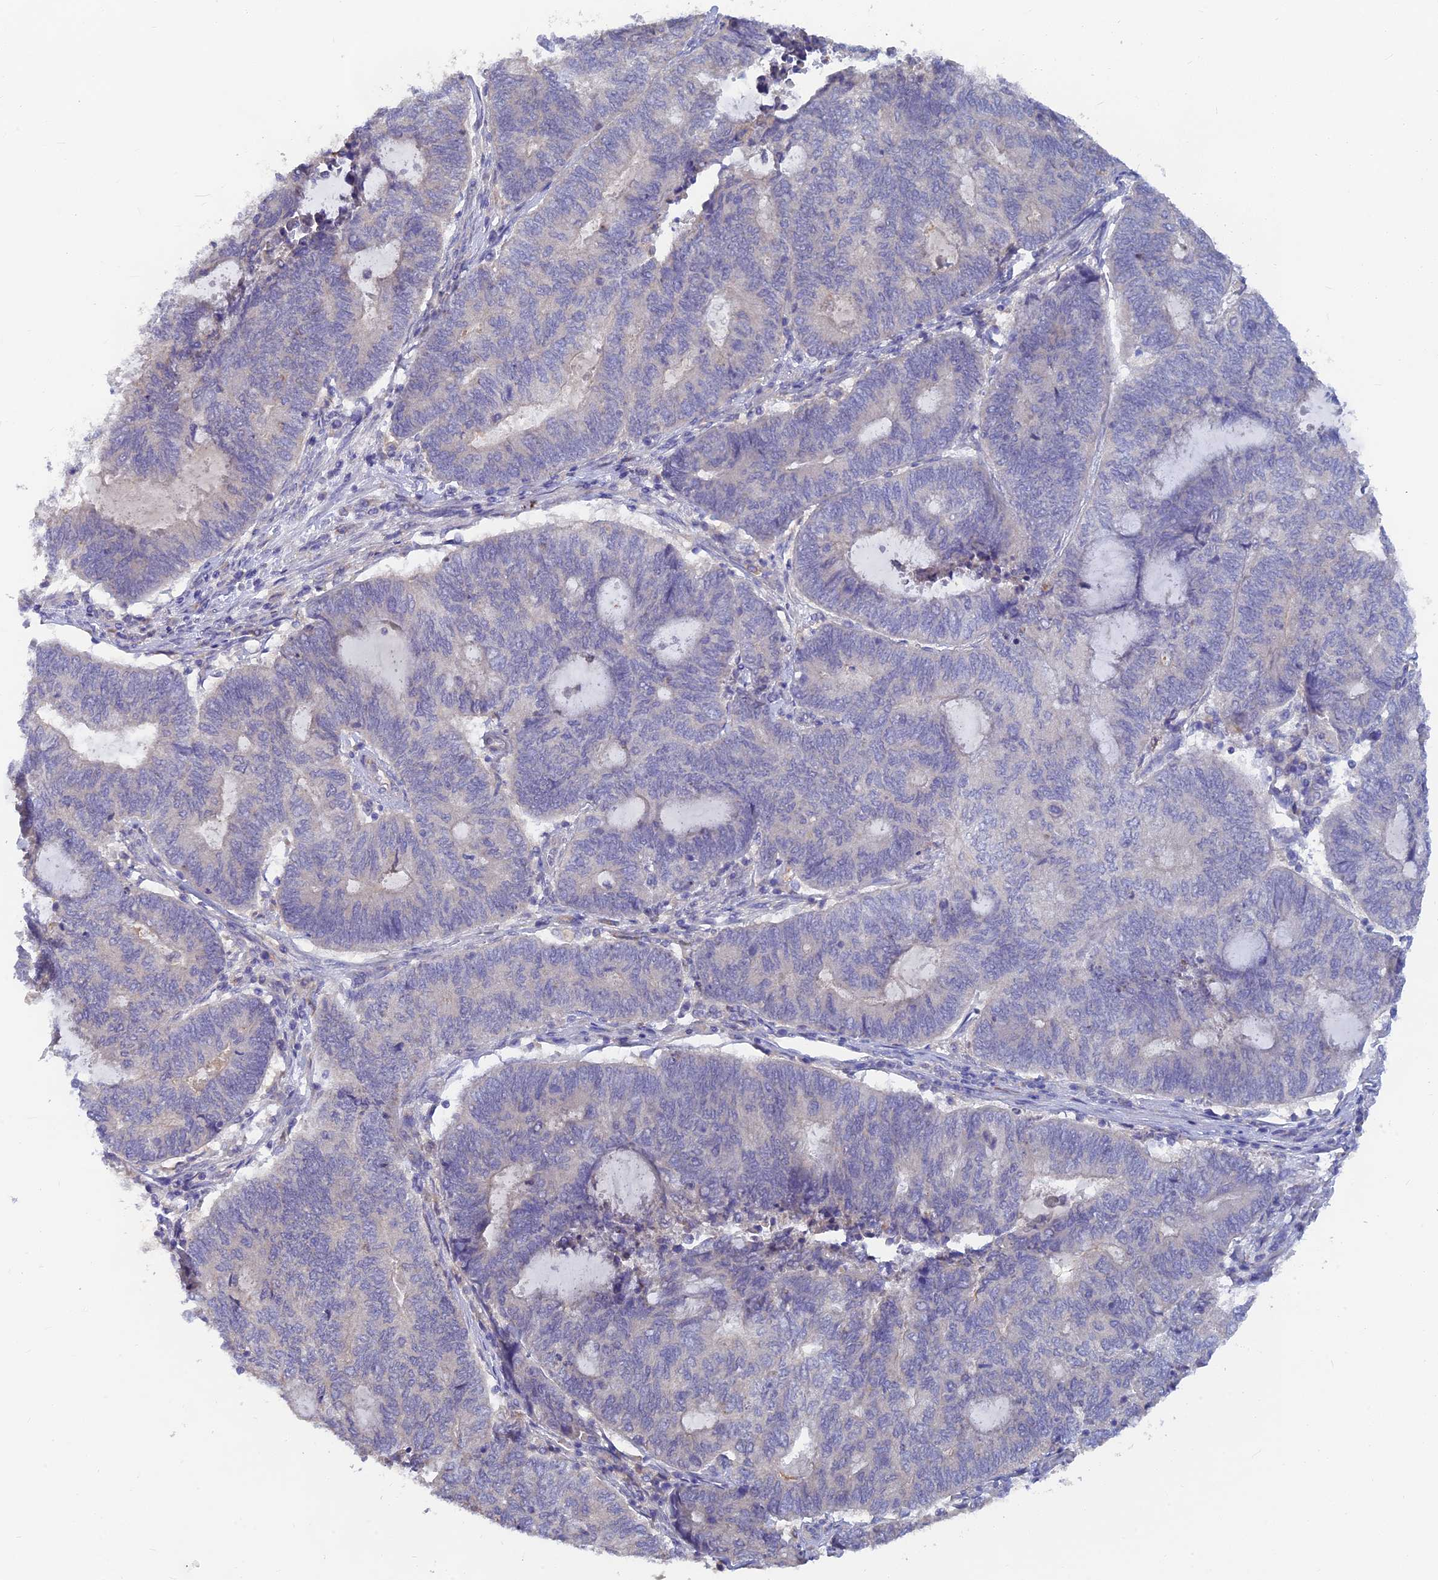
{"staining": {"intensity": "weak", "quantity": "<25%", "location": "cytoplasmic/membranous"}, "tissue": "endometrial cancer", "cell_type": "Tumor cells", "image_type": "cancer", "snomed": [{"axis": "morphology", "description": "Adenocarcinoma, NOS"}, {"axis": "topography", "description": "Uterus"}, {"axis": "topography", "description": "Endometrium"}], "caption": "The micrograph exhibits no staining of tumor cells in endometrial cancer (adenocarcinoma).", "gene": "ARRDC1", "patient": {"sex": "female", "age": 70}}